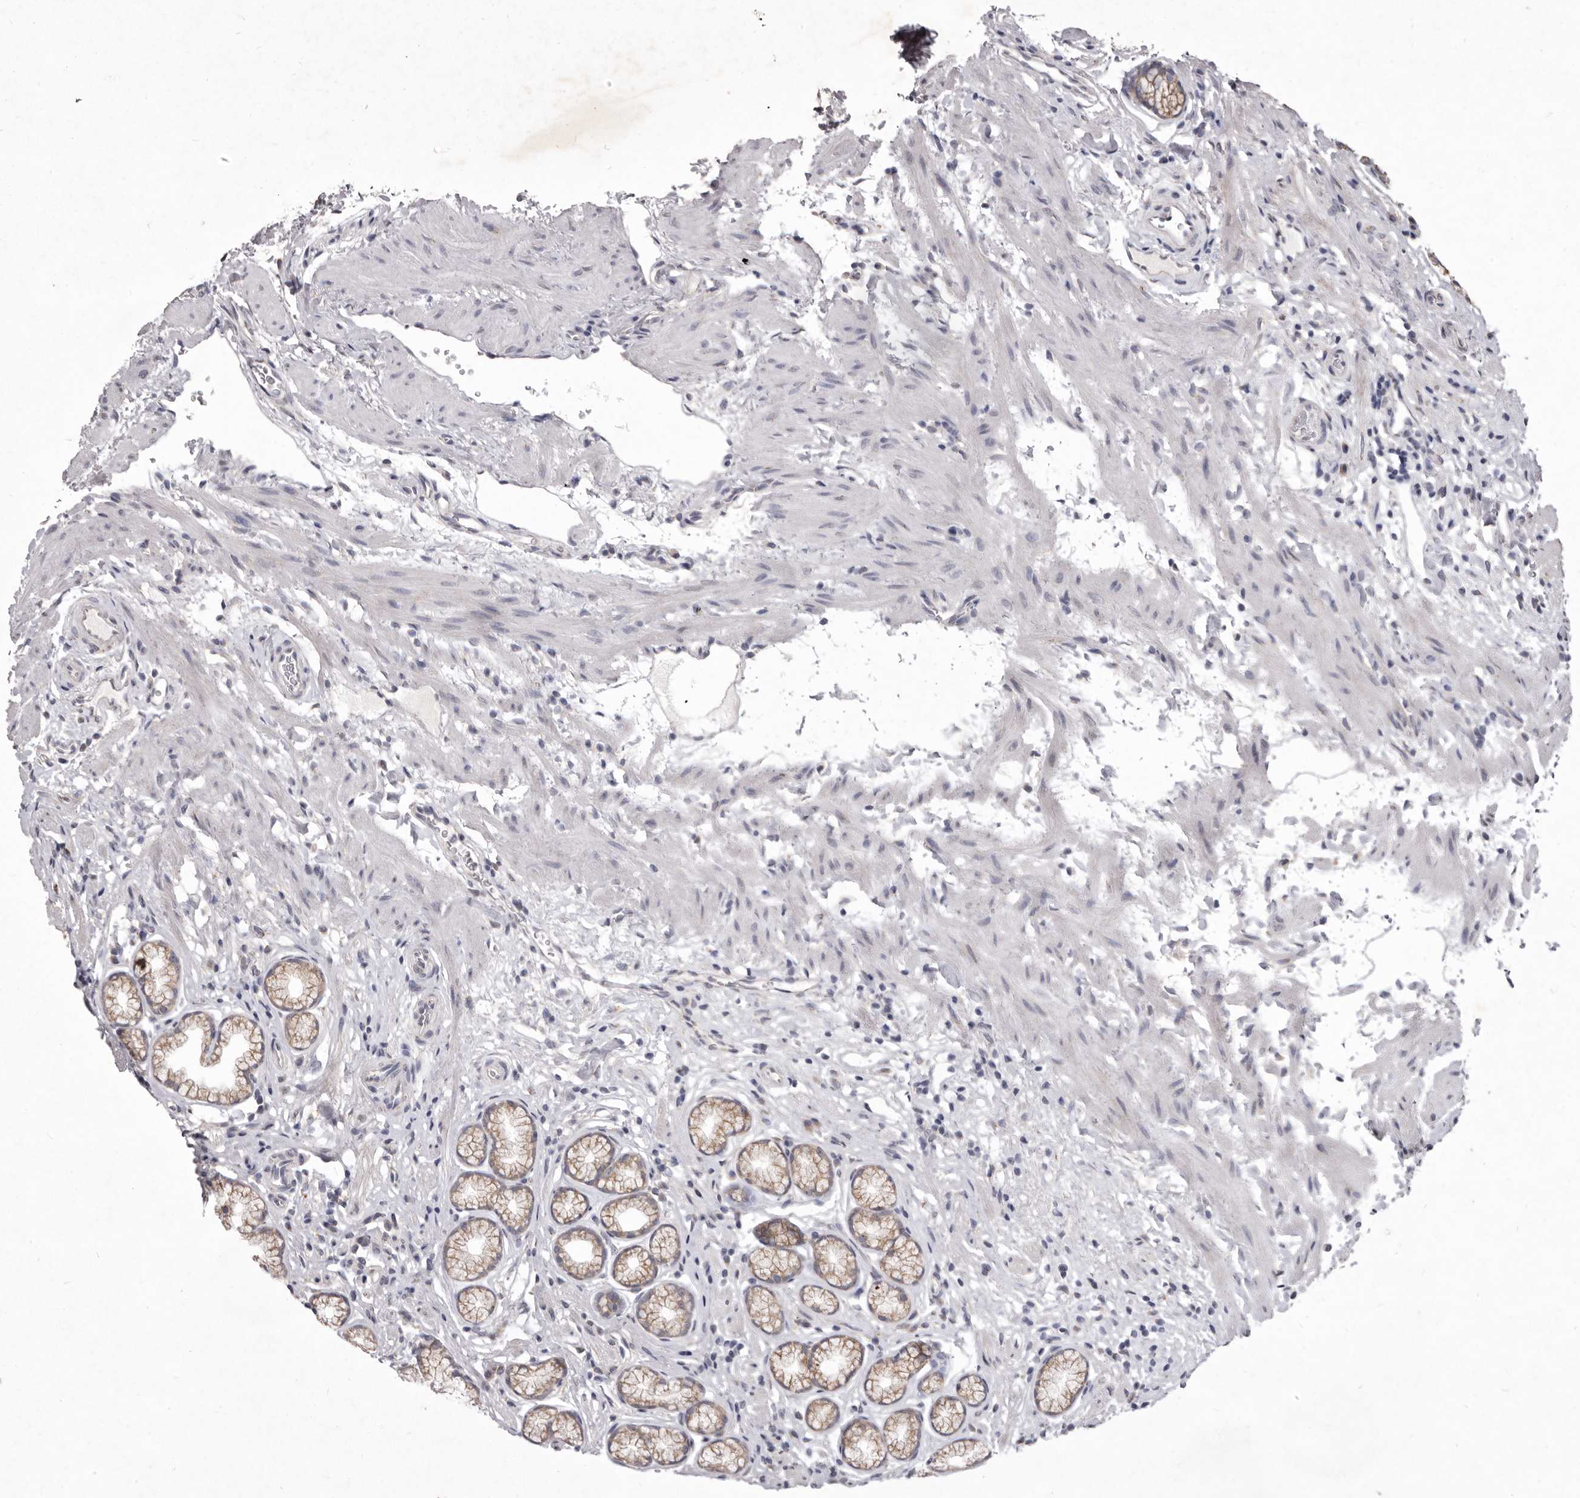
{"staining": {"intensity": "moderate", "quantity": ">75%", "location": "cytoplasmic/membranous"}, "tissue": "stomach", "cell_type": "Glandular cells", "image_type": "normal", "snomed": [{"axis": "morphology", "description": "Normal tissue, NOS"}, {"axis": "topography", "description": "Stomach"}], "caption": "The immunohistochemical stain shows moderate cytoplasmic/membranous expression in glandular cells of normal stomach.", "gene": "P2RX6", "patient": {"sex": "male", "age": 42}}